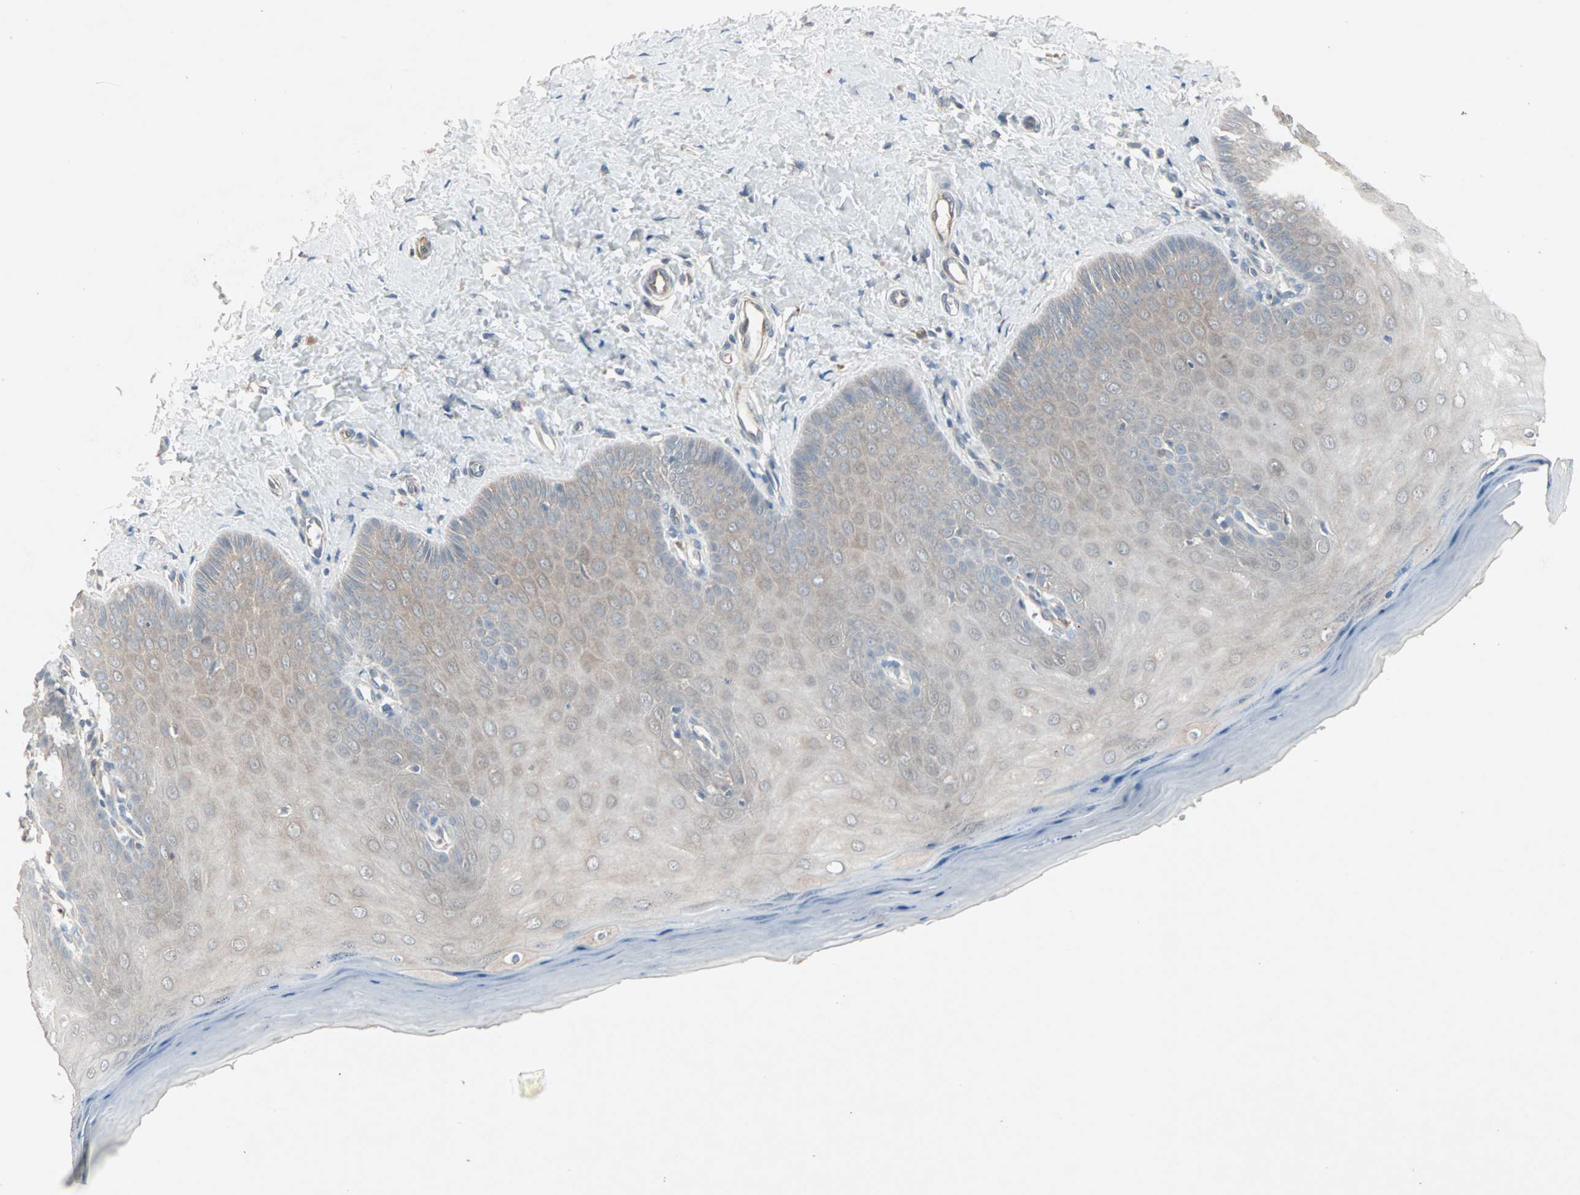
{"staining": {"intensity": "weak", "quantity": "25%-75%", "location": "cytoplasmic/membranous"}, "tissue": "cervix", "cell_type": "Squamous epithelial cells", "image_type": "normal", "snomed": [{"axis": "morphology", "description": "Normal tissue, NOS"}, {"axis": "topography", "description": "Cervix"}], "caption": "IHC micrograph of unremarkable cervix: human cervix stained using immunohistochemistry shows low levels of weak protein expression localized specifically in the cytoplasmic/membranous of squamous epithelial cells, appearing as a cytoplasmic/membranous brown color.", "gene": "JMJD7", "patient": {"sex": "female", "age": 55}}